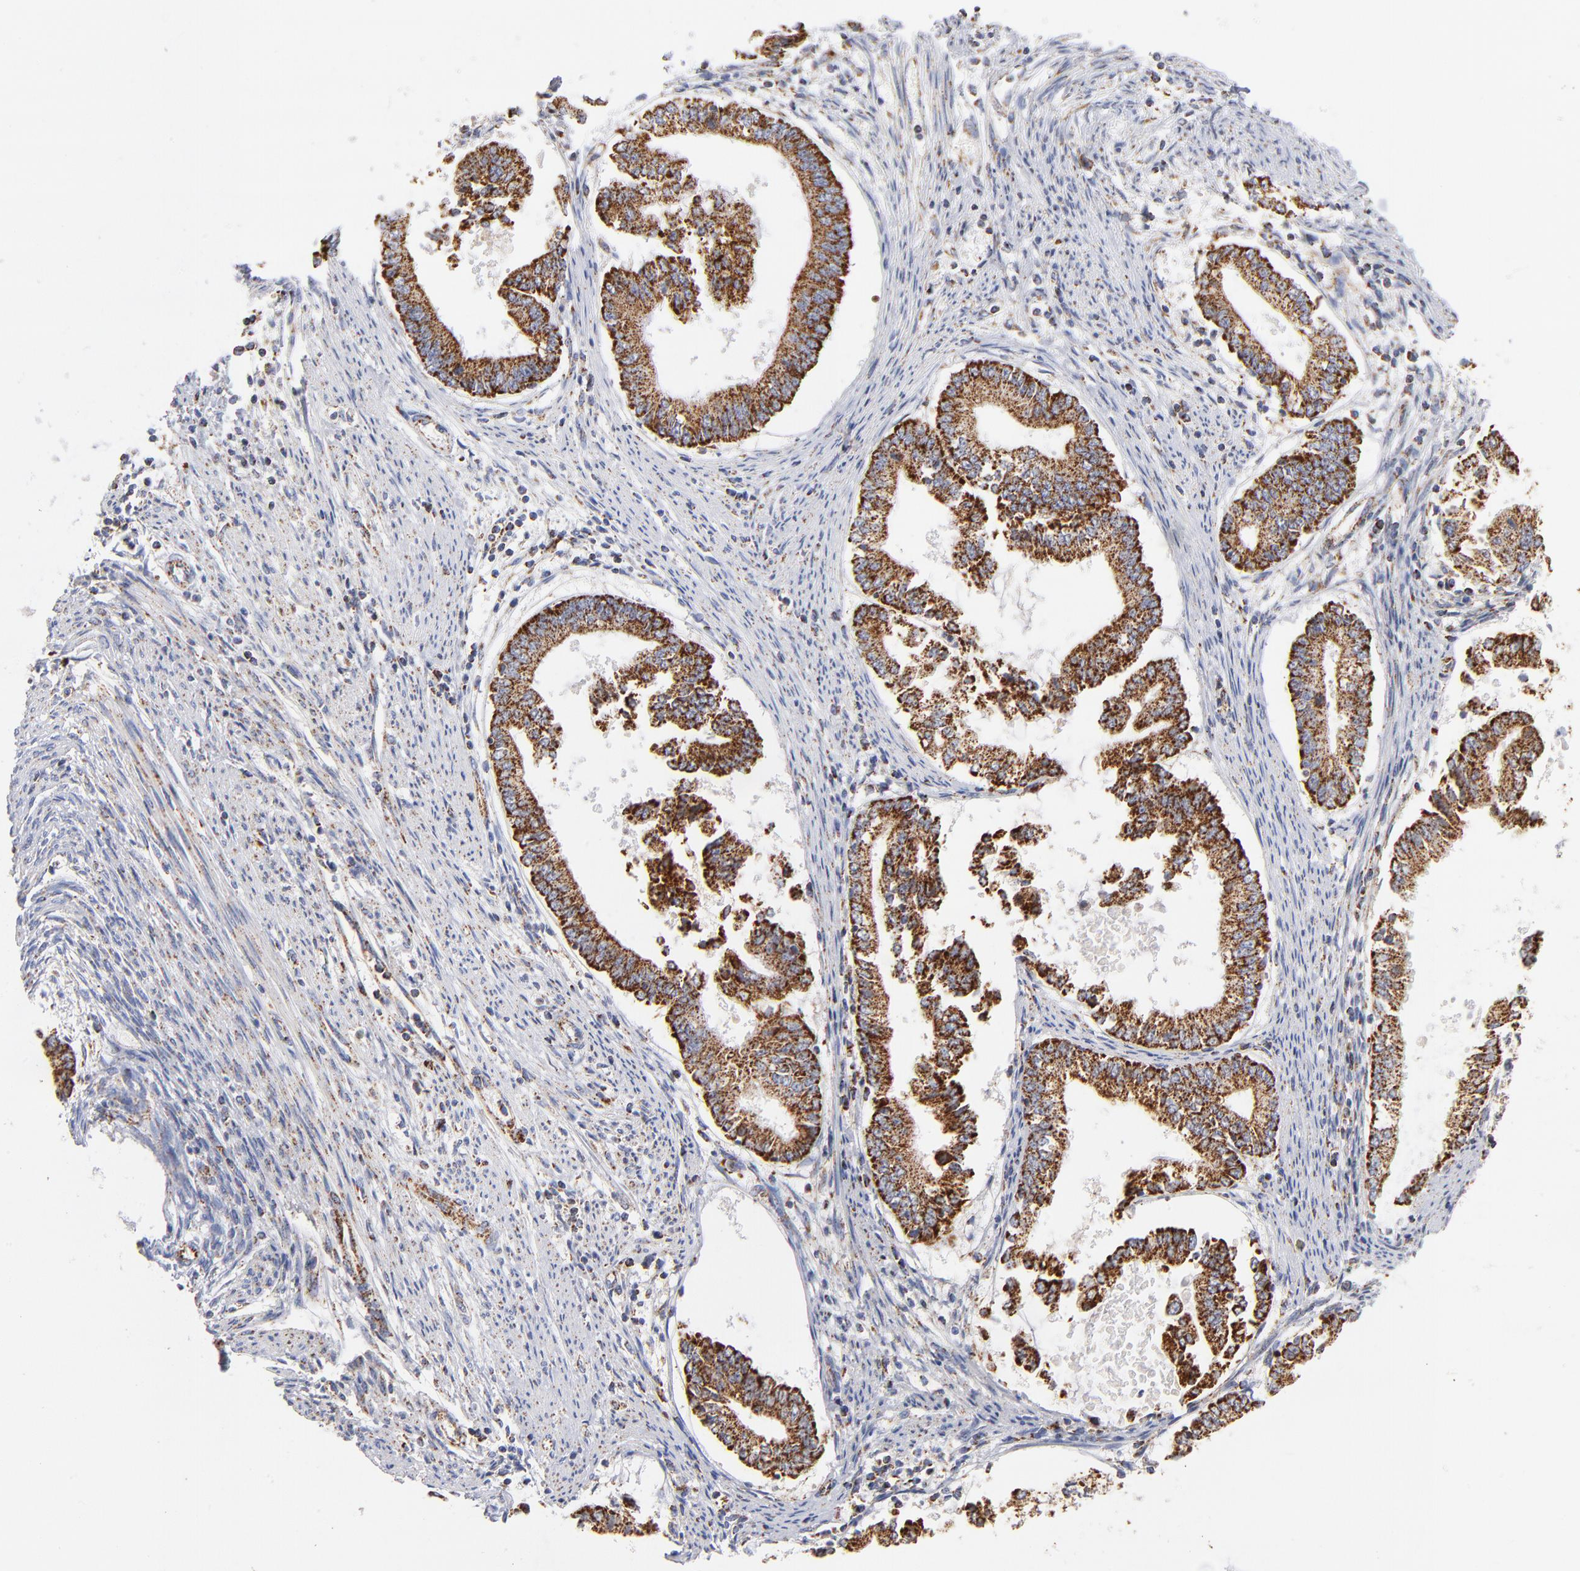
{"staining": {"intensity": "strong", "quantity": ">75%", "location": "cytoplasmic/membranous"}, "tissue": "endometrial cancer", "cell_type": "Tumor cells", "image_type": "cancer", "snomed": [{"axis": "morphology", "description": "Adenocarcinoma, NOS"}, {"axis": "topography", "description": "Endometrium"}], "caption": "Adenocarcinoma (endometrial) was stained to show a protein in brown. There is high levels of strong cytoplasmic/membranous staining in approximately >75% of tumor cells. Nuclei are stained in blue.", "gene": "DLAT", "patient": {"sex": "female", "age": 63}}